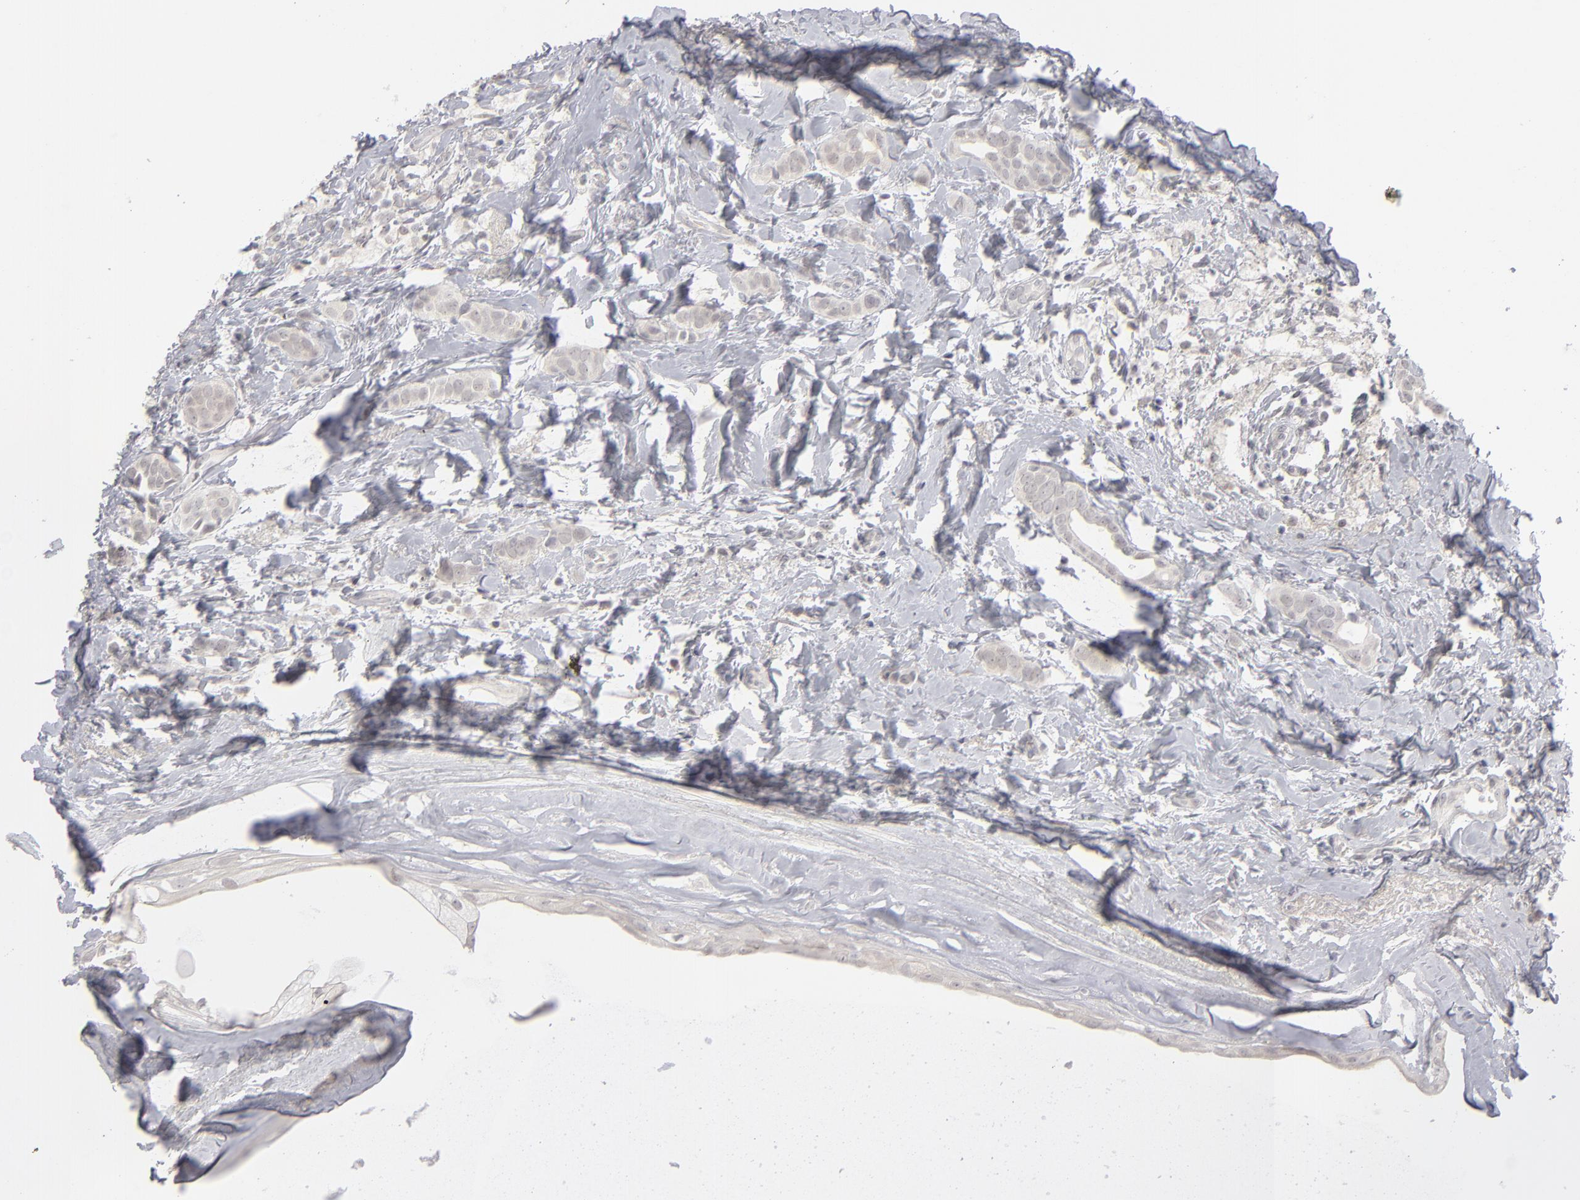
{"staining": {"intensity": "negative", "quantity": "none", "location": "none"}, "tissue": "breast cancer", "cell_type": "Tumor cells", "image_type": "cancer", "snomed": [{"axis": "morphology", "description": "Duct carcinoma"}, {"axis": "topography", "description": "Breast"}], "caption": "Immunohistochemistry (IHC) histopathology image of human breast cancer (invasive ductal carcinoma) stained for a protein (brown), which displays no staining in tumor cells.", "gene": "KIAA1210", "patient": {"sex": "female", "age": 54}}